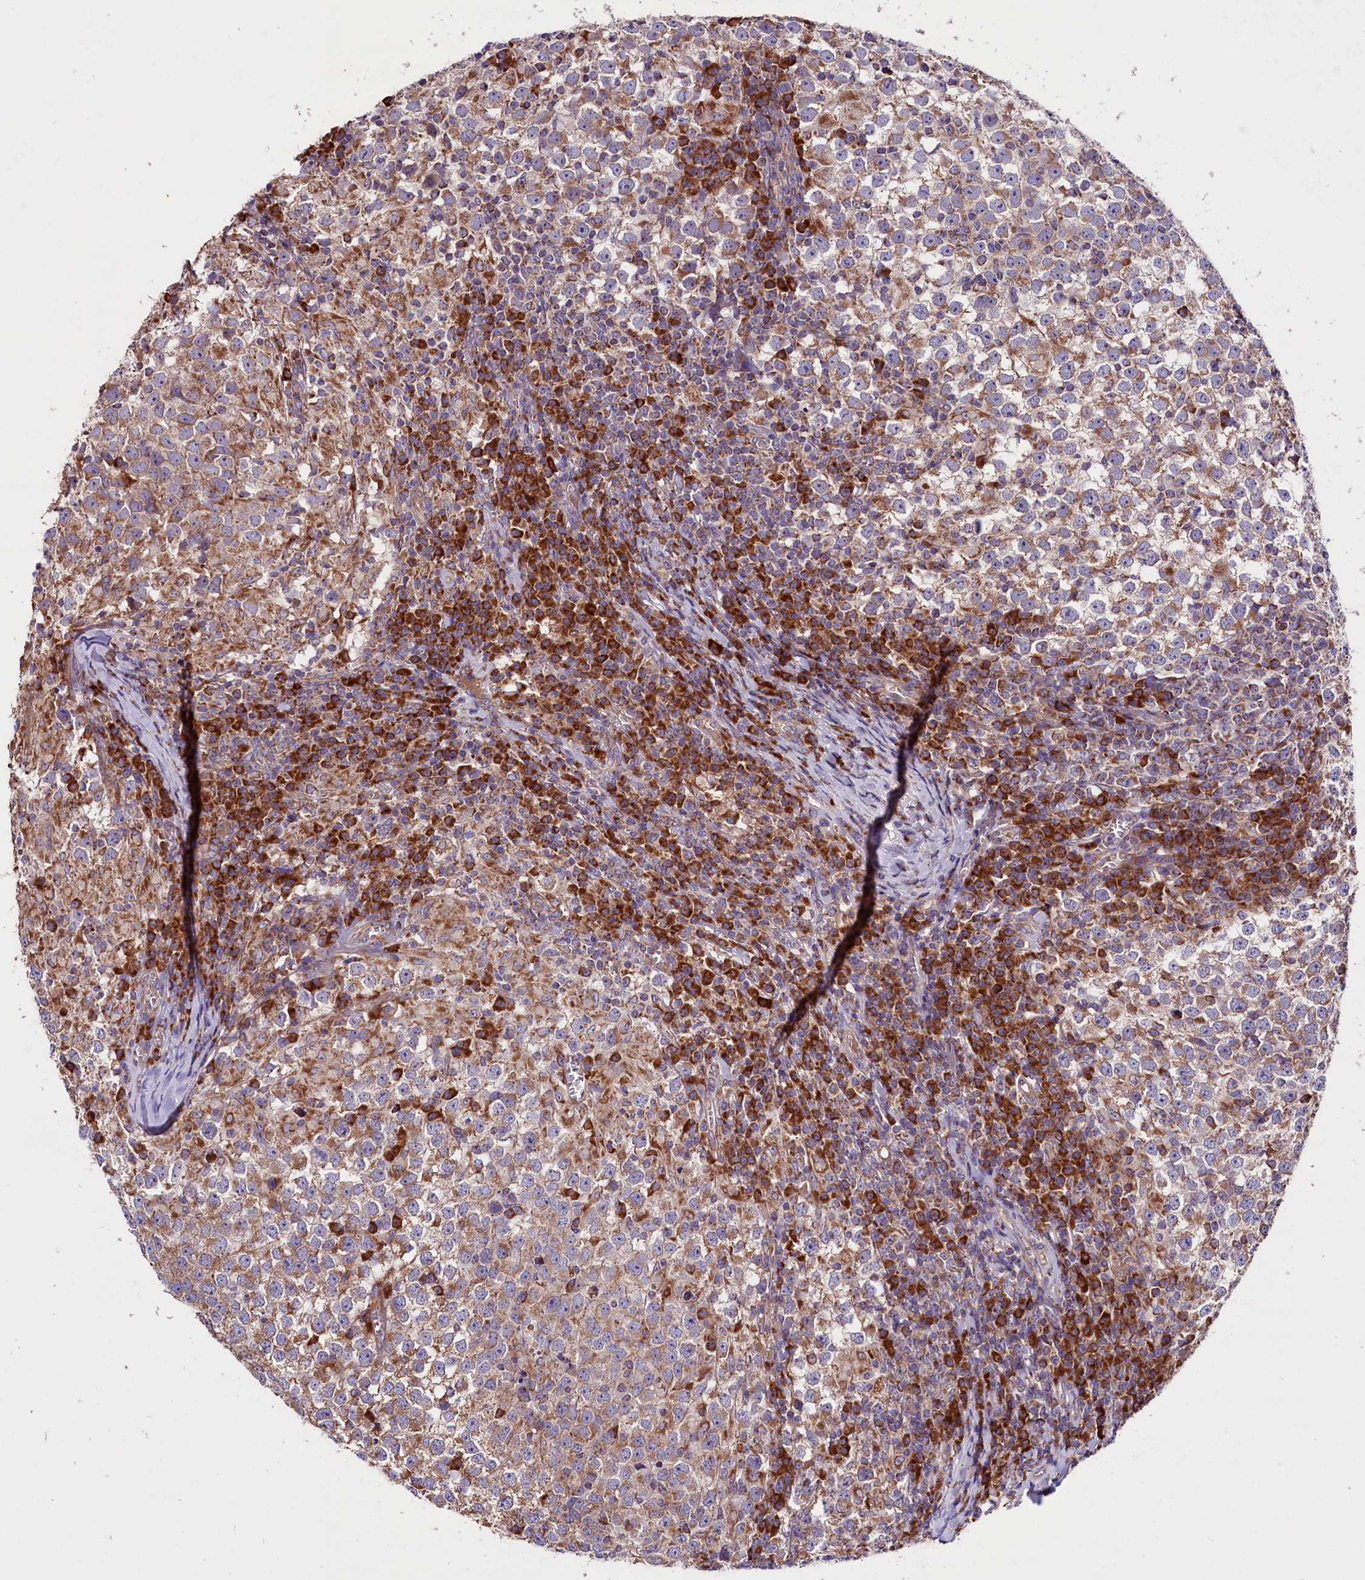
{"staining": {"intensity": "moderate", "quantity": ">75%", "location": "cytoplasmic/membranous"}, "tissue": "testis cancer", "cell_type": "Tumor cells", "image_type": "cancer", "snomed": [{"axis": "morphology", "description": "Seminoma, NOS"}, {"axis": "topography", "description": "Testis"}], "caption": "Human seminoma (testis) stained with a protein marker demonstrates moderate staining in tumor cells.", "gene": "ZSWIM1", "patient": {"sex": "male", "age": 65}}